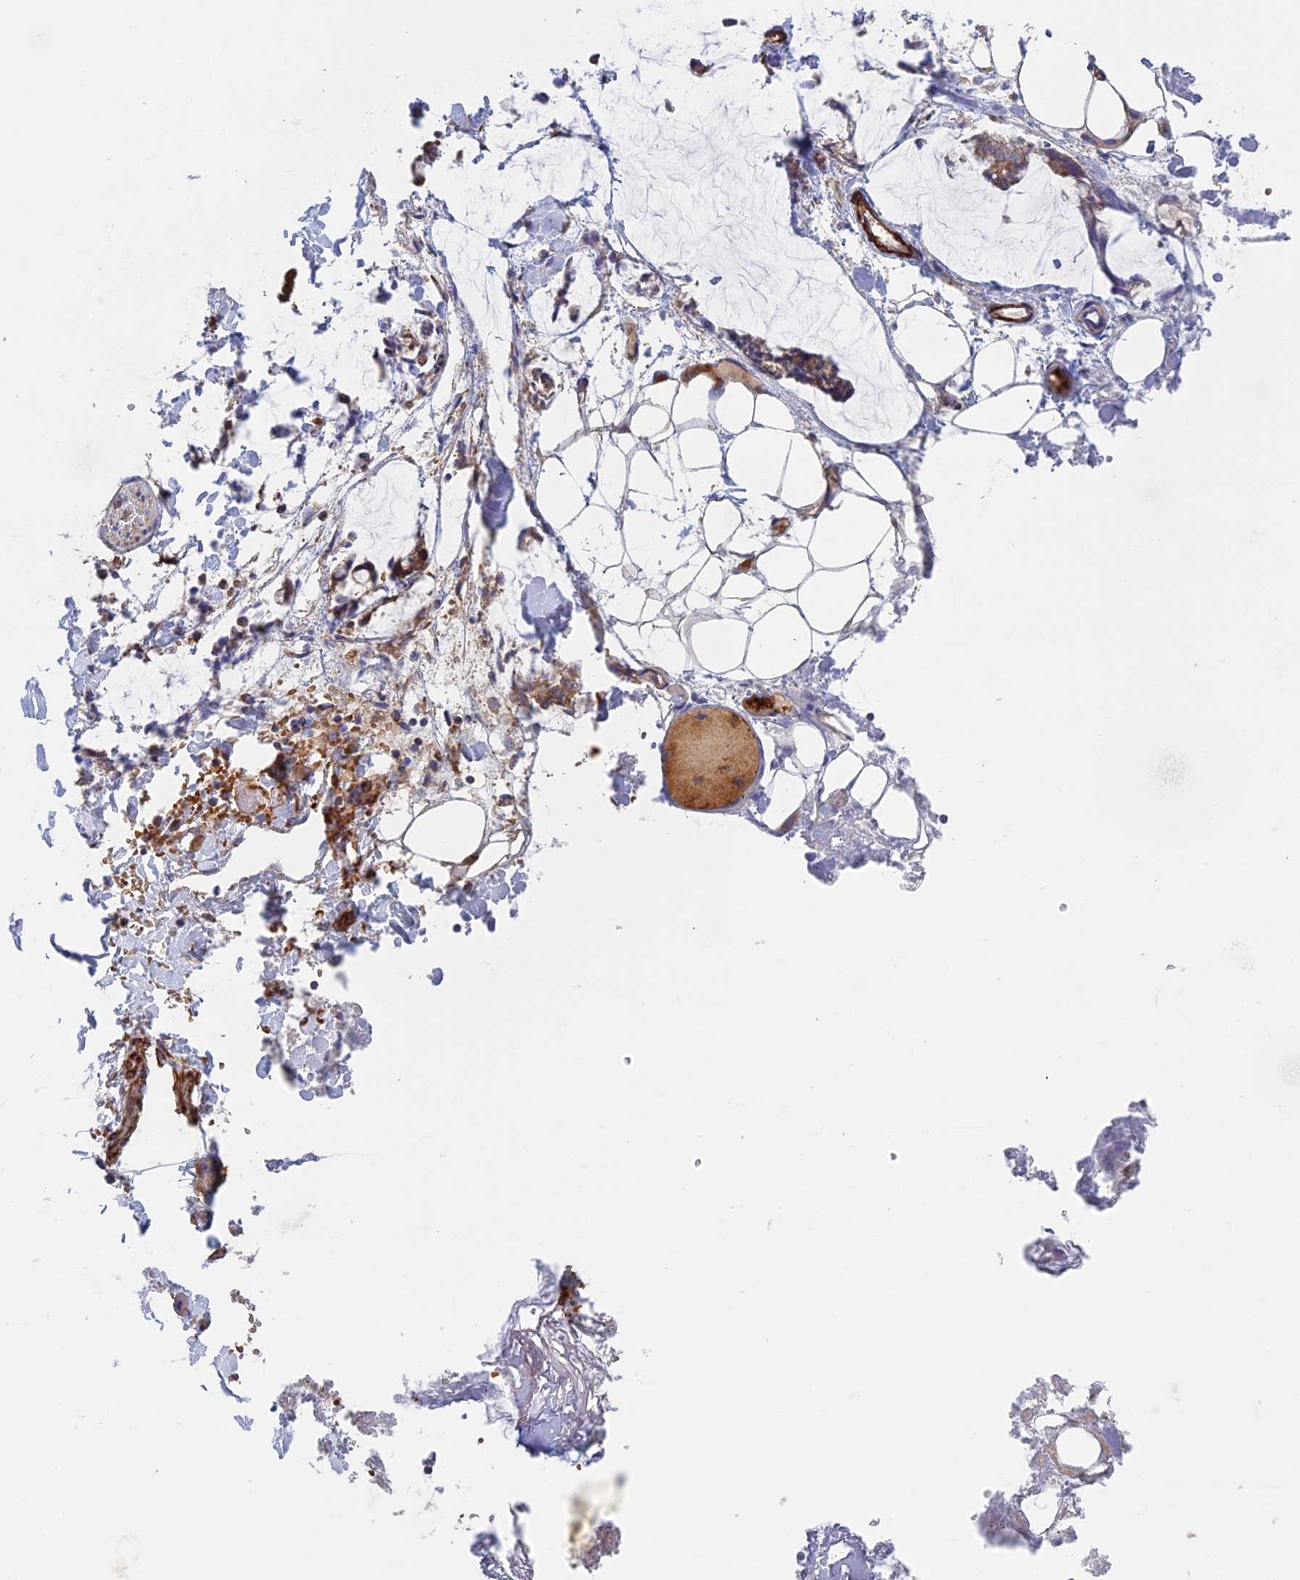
{"staining": {"intensity": "negative", "quantity": "none", "location": "none"}, "tissue": "adipose tissue", "cell_type": "Adipocytes", "image_type": "normal", "snomed": [{"axis": "morphology", "description": "Normal tissue, NOS"}, {"axis": "morphology", "description": "Adenocarcinoma, NOS"}, {"axis": "topography", "description": "Smooth muscle"}, {"axis": "topography", "description": "Colon"}], "caption": "Immunohistochemistry of normal human adipose tissue shows no expression in adipocytes. Nuclei are stained in blue.", "gene": "DNM1L", "patient": {"sex": "male", "age": 14}}